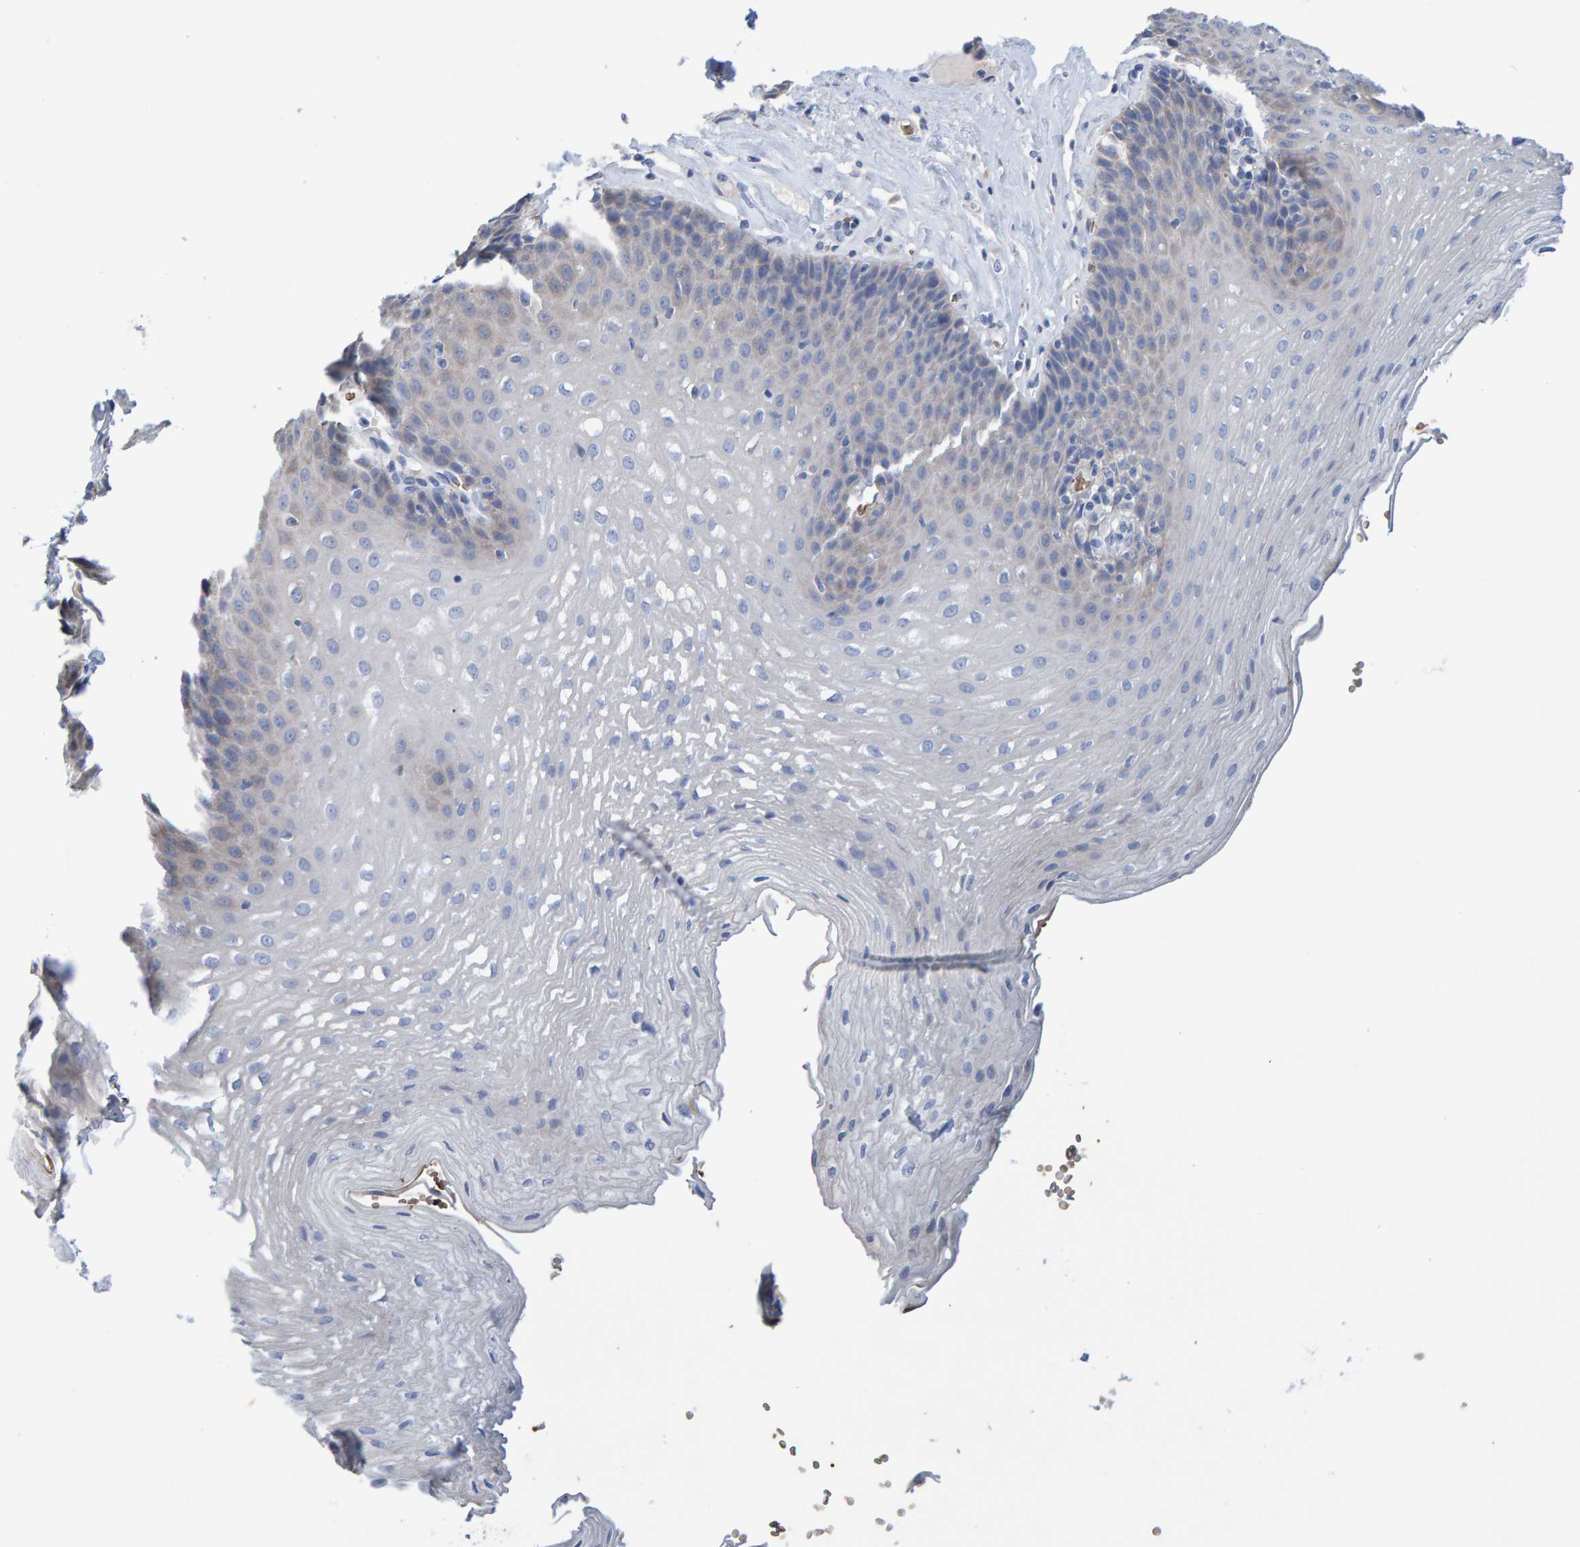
{"staining": {"intensity": "negative", "quantity": "none", "location": "none"}, "tissue": "esophagus", "cell_type": "Squamous epithelial cells", "image_type": "normal", "snomed": [{"axis": "morphology", "description": "Normal tissue, NOS"}, {"axis": "topography", "description": "Esophagus"}], "caption": "A histopathology image of human esophagus is negative for staining in squamous epithelial cells. (DAB (3,3'-diaminobenzidine) immunohistochemistry, high magnification).", "gene": "VPS9D1", "patient": {"sex": "female", "age": 66}}